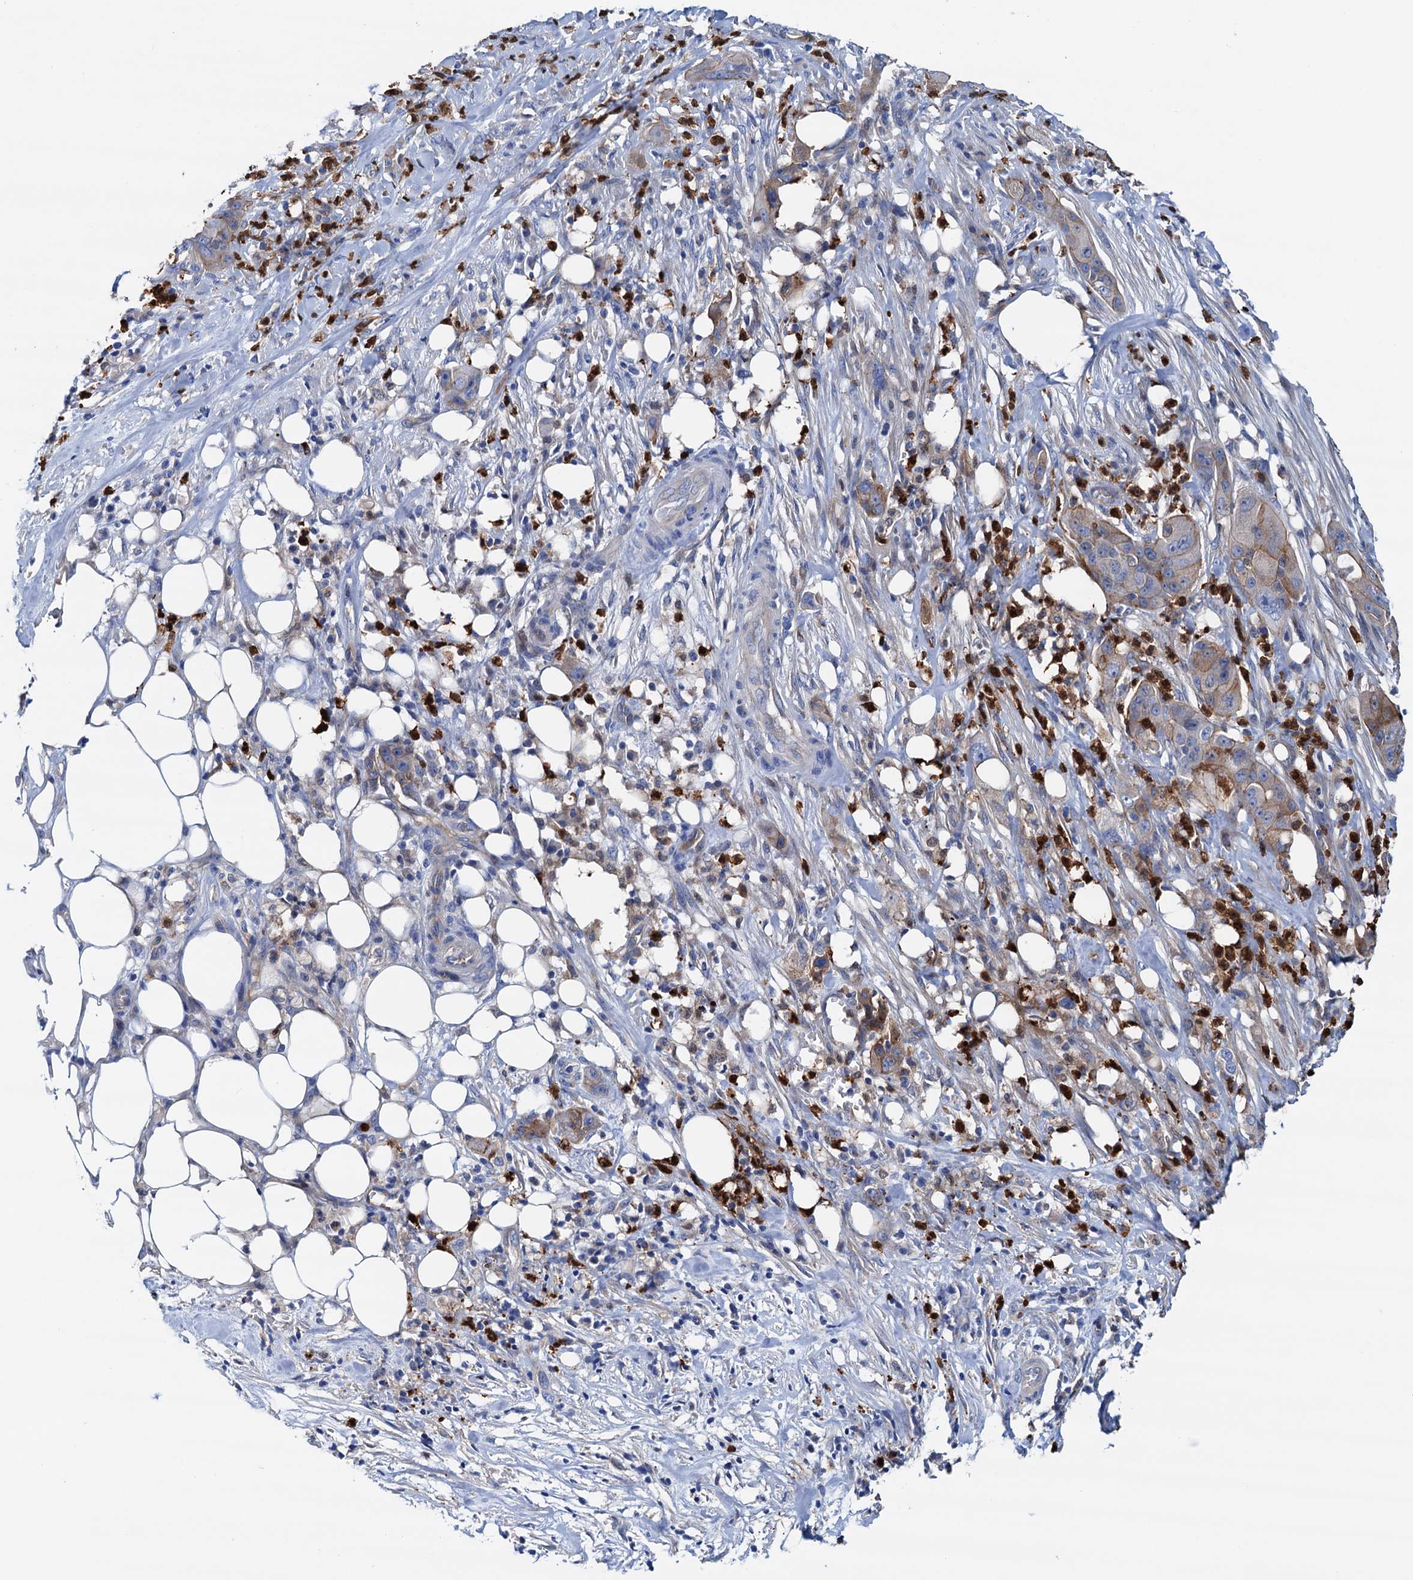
{"staining": {"intensity": "weak", "quantity": "<25%", "location": "cytoplasmic/membranous"}, "tissue": "pancreatic cancer", "cell_type": "Tumor cells", "image_type": "cancer", "snomed": [{"axis": "morphology", "description": "Adenocarcinoma, NOS"}, {"axis": "topography", "description": "Pancreas"}], "caption": "Tumor cells are negative for protein expression in human pancreatic cancer.", "gene": "RASSF9", "patient": {"sex": "female", "age": 78}}